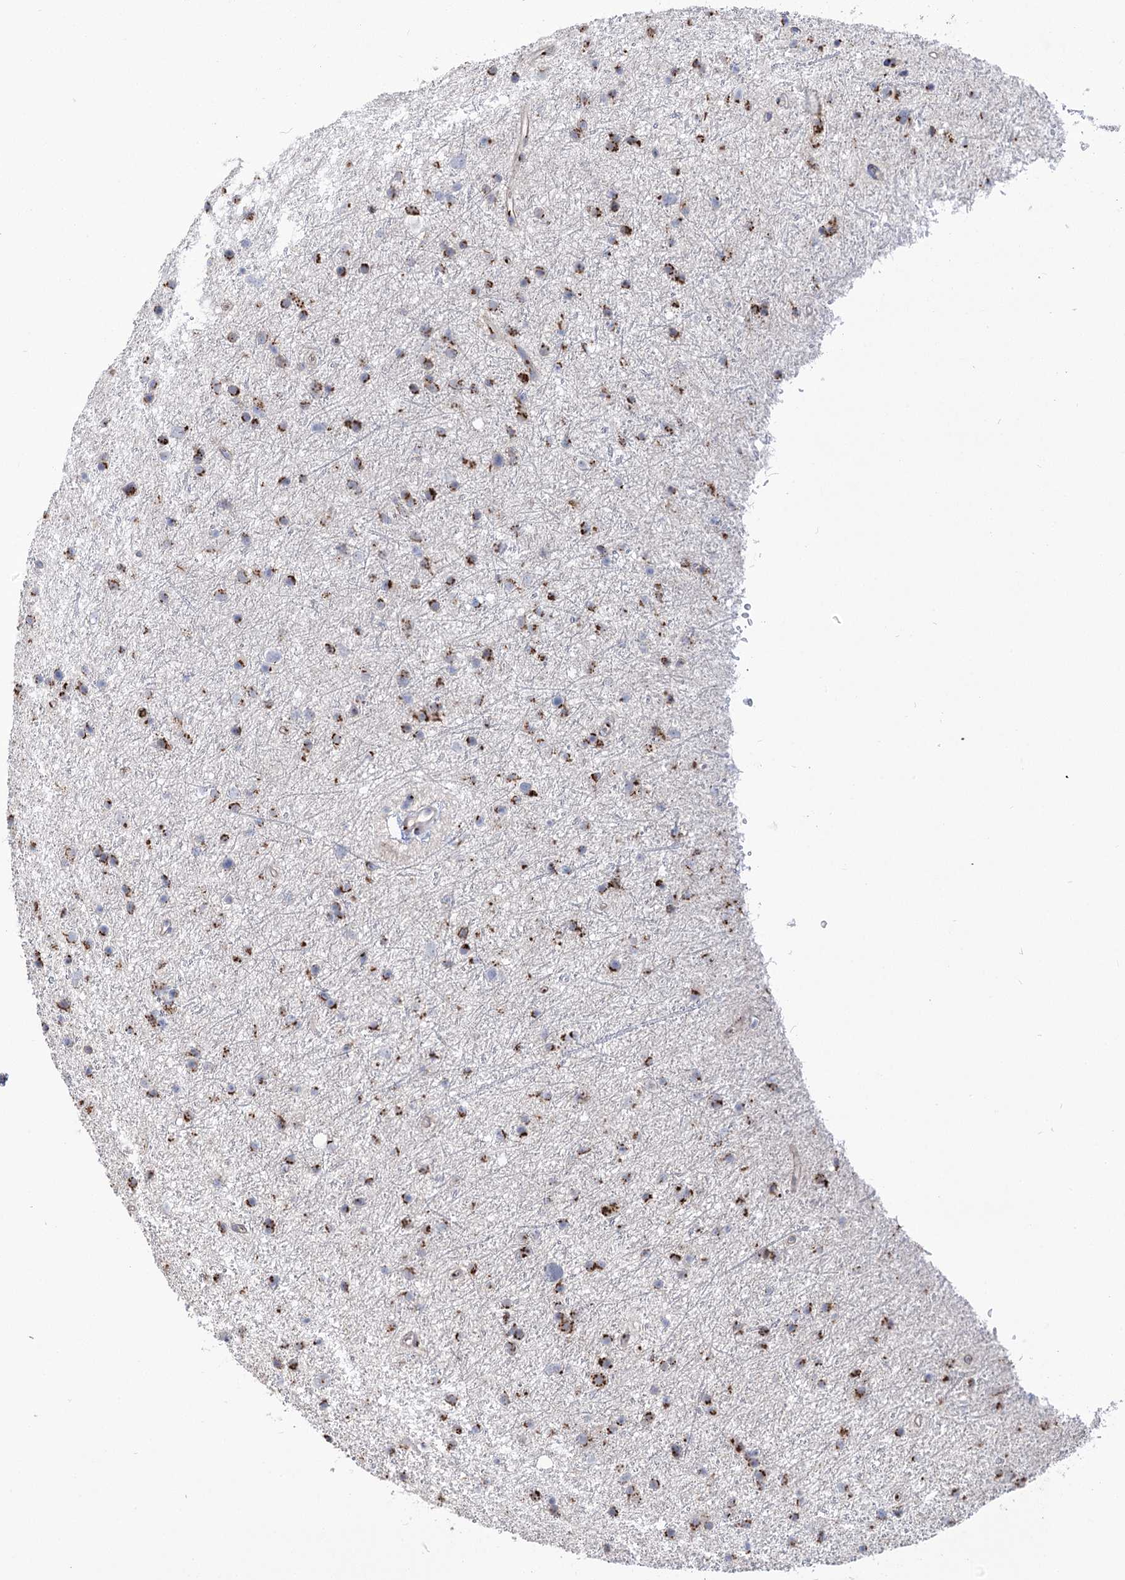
{"staining": {"intensity": "strong", "quantity": "25%-75%", "location": "cytoplasmic/membranous"}, "tissue": "glioma", "cell_type": "Tumor cells", "image_type": "cancer", "snomed": [{"axis": "morphology", "description": "Glioma, malignant, Low grade"}, {"axis": "topography", "description": "Cerebral cortex"}], "caption": "The immunohistochemical stain labels strong cytoplasmic/membranous positivity in tumor cells of glioma tissue.", "gene": "TMEM165", "patient": {"sex": "female", "age": 39}}